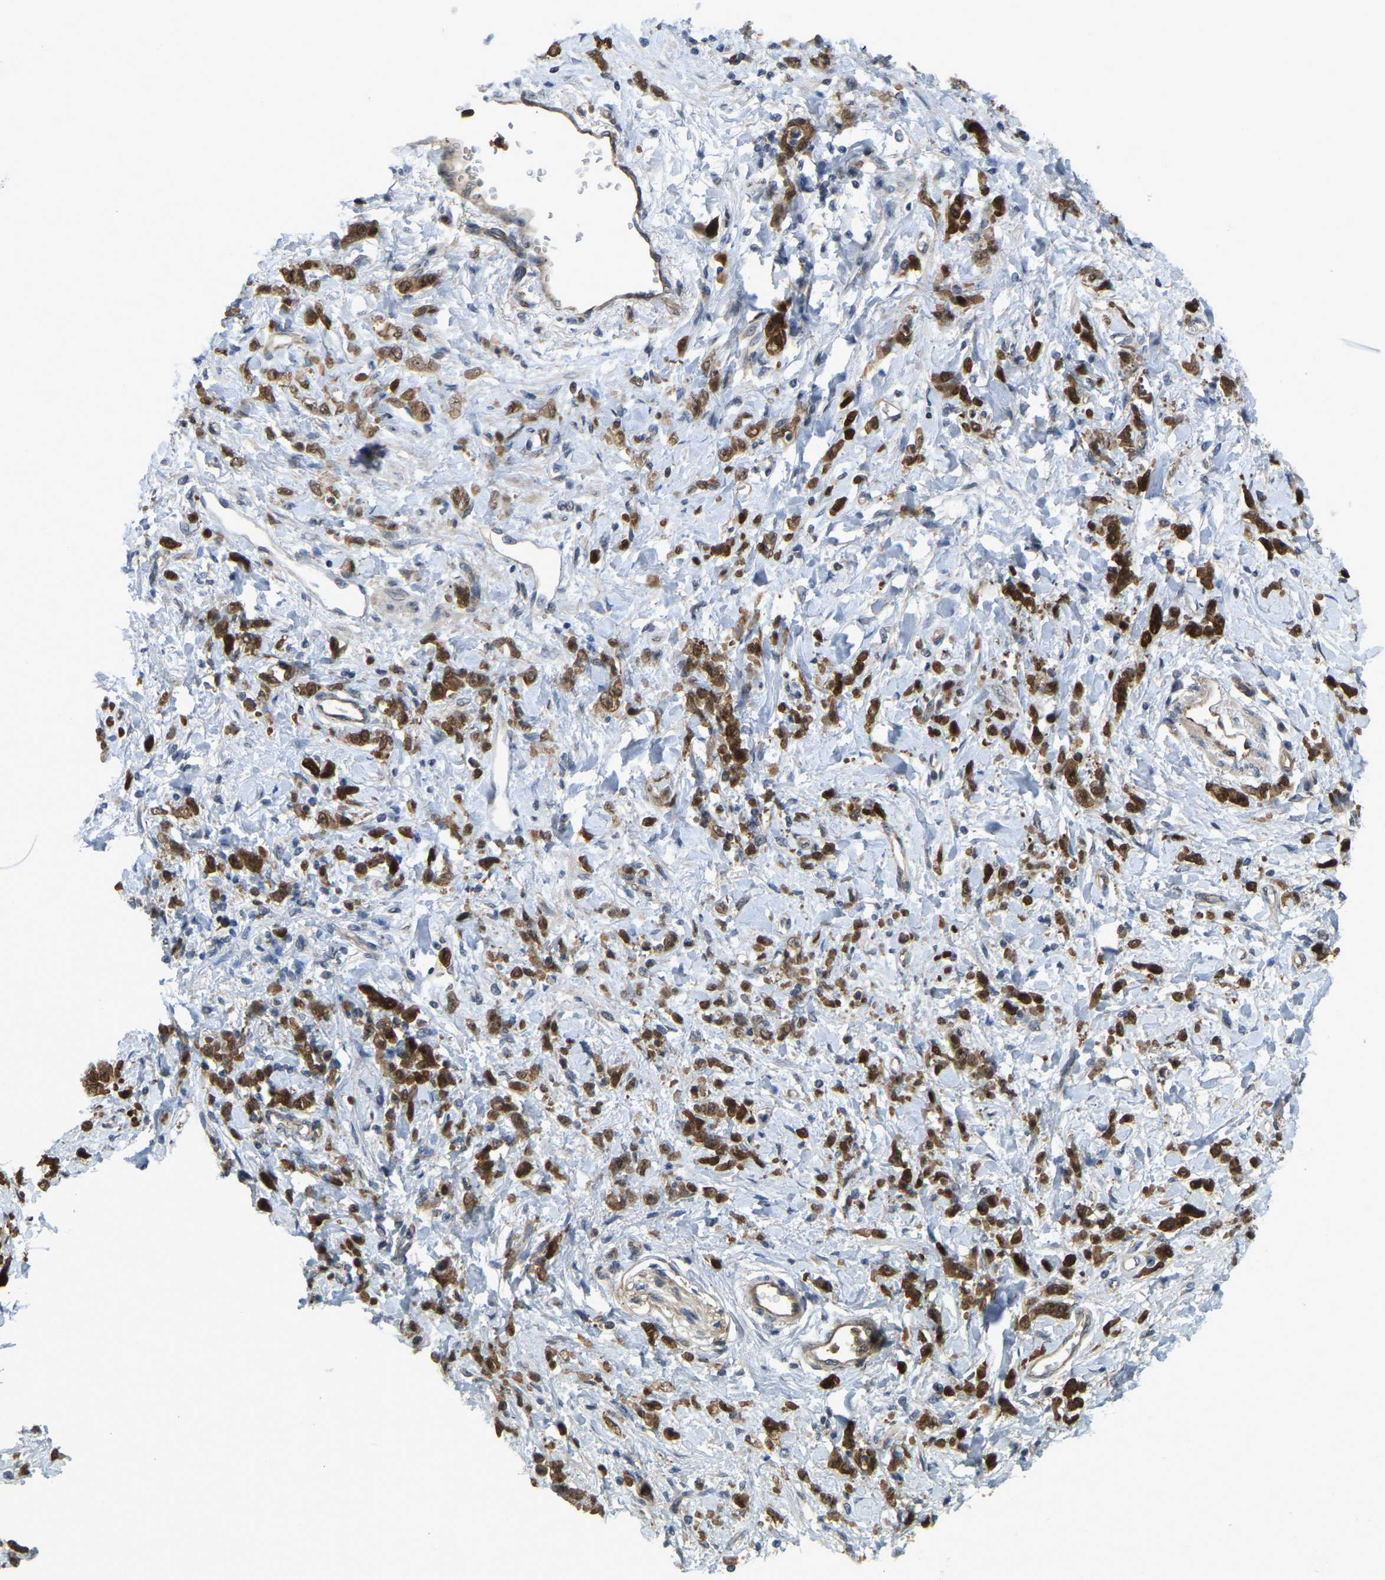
{"staining": {"intensity": "strong", "quantity": ">75%", "location": "cytoplasmic/membranous,nuclear"}, "tissue": "stomach cancer", "cell_type": "Tumor cells", "image_type": "cancer", "snomed": [{"axis": "morphology", "description": "Normal tissue, NOS"}, {"axis": "morphology", "description": "Adenocarcinoma, NOS"}, {"axis": "topography", "description": "Stomach"}], "caption": "Adenocarcinoma (stomach) stained with DAB (3,3'-diaminobenzidine) IHC reveals high levels of strong cytoplasmic/membranous and nuclear staining in about >75% of tumor cells. (IHC, brightfield microscopy, high magnification).", "gene": "SERPINB5", "patient": {"sex": "male", "age": 82}}